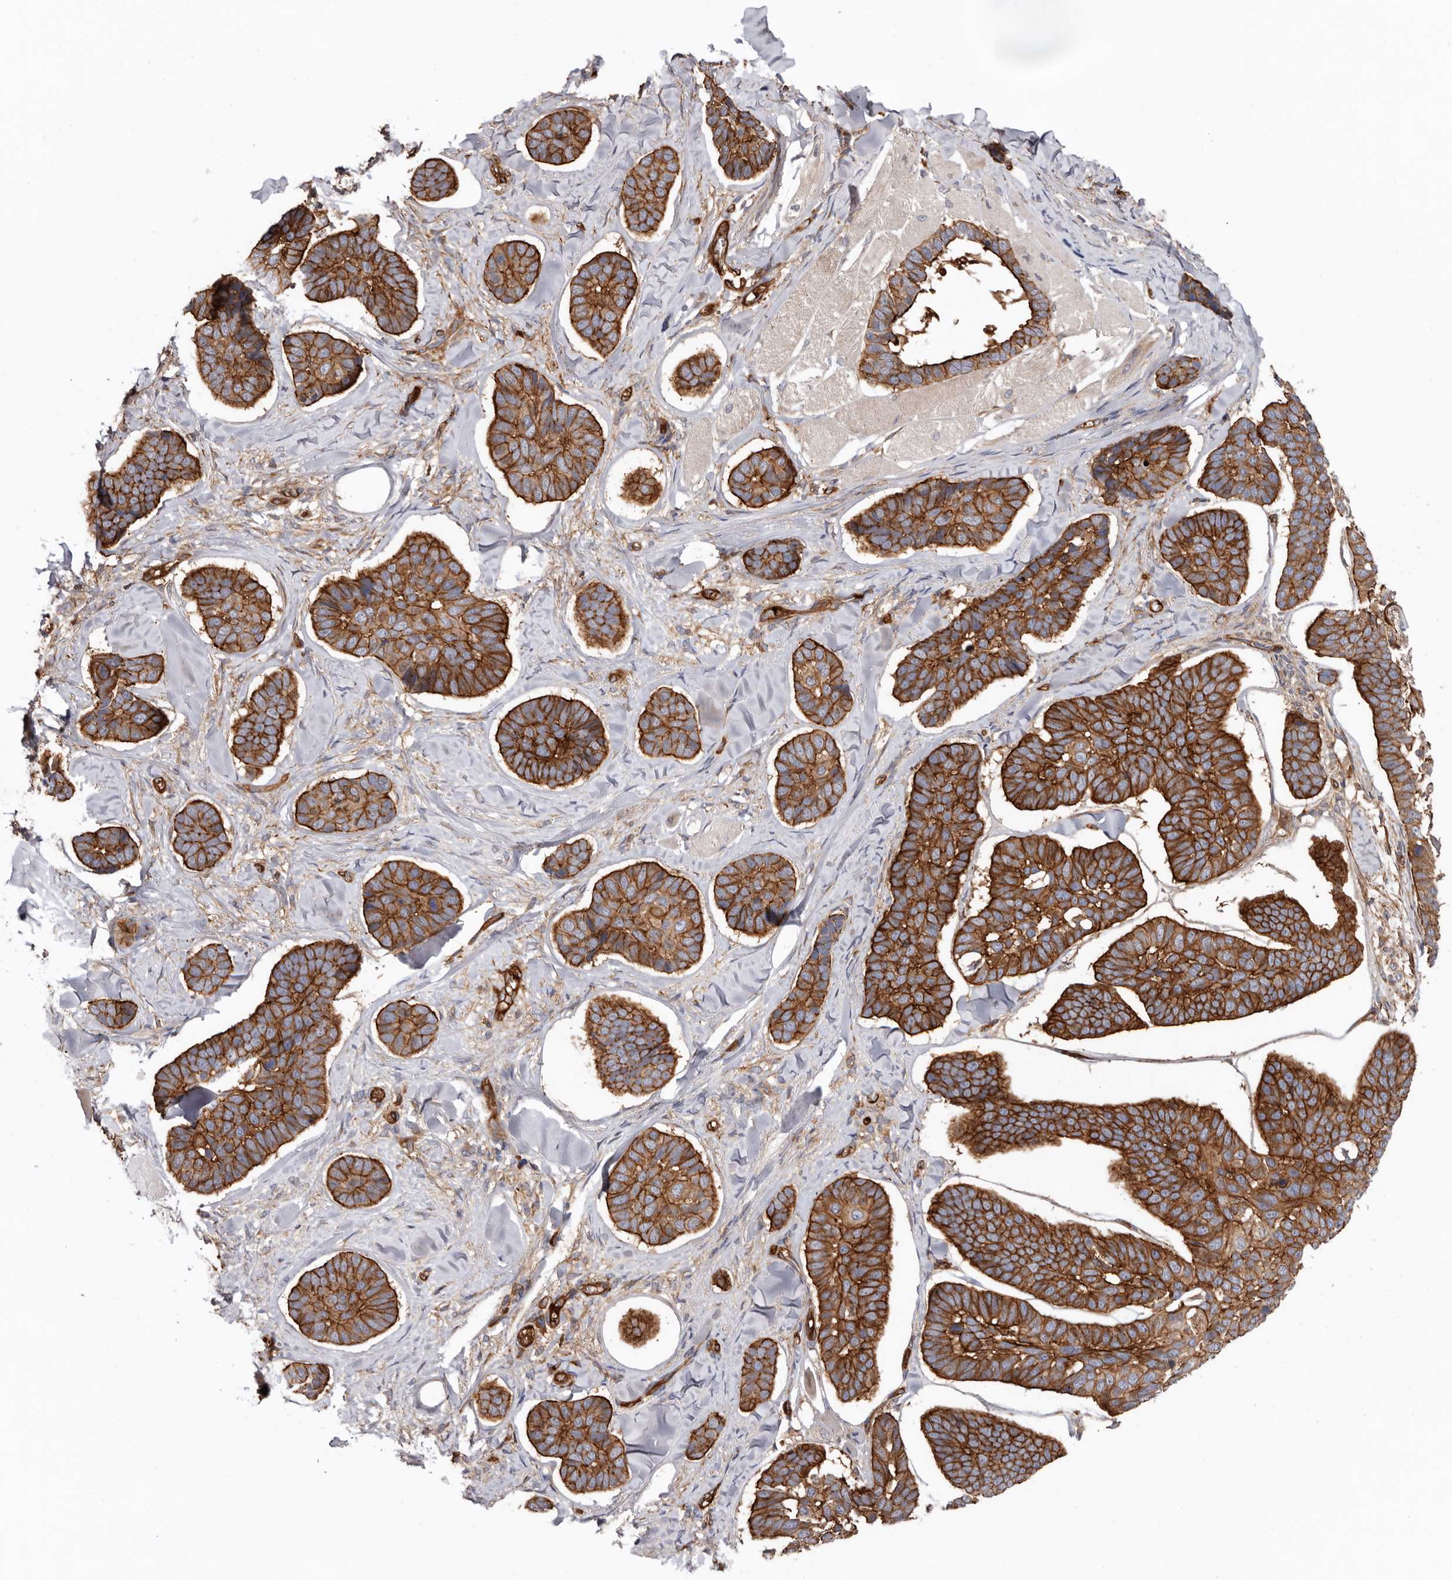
{"staining": {"intensity": "strong", "quantity": ">75%", "location": "cytoplasmic/membranous"}, "tissue": "skin cancer", "cell_type": "Tumor cells", "image_type": "cancer", "snomed": [{"axis": "morphology", "description": "Basal cell carcinoma"}, {"axis": "topography", "description": "Skin"}], "caption": "Protein analysis of skin basal cell carcinoma tissue demonstrates strong cytoplasmic/membranous positivity in about >75% of tumor cells. The protein of interest is stained brown, and the nuclei are stained in blue (DAB IHC with brightfield microscopy, high magnification).", "gene": "TMC7", "patient": {"sex": "male", "age": 62}}